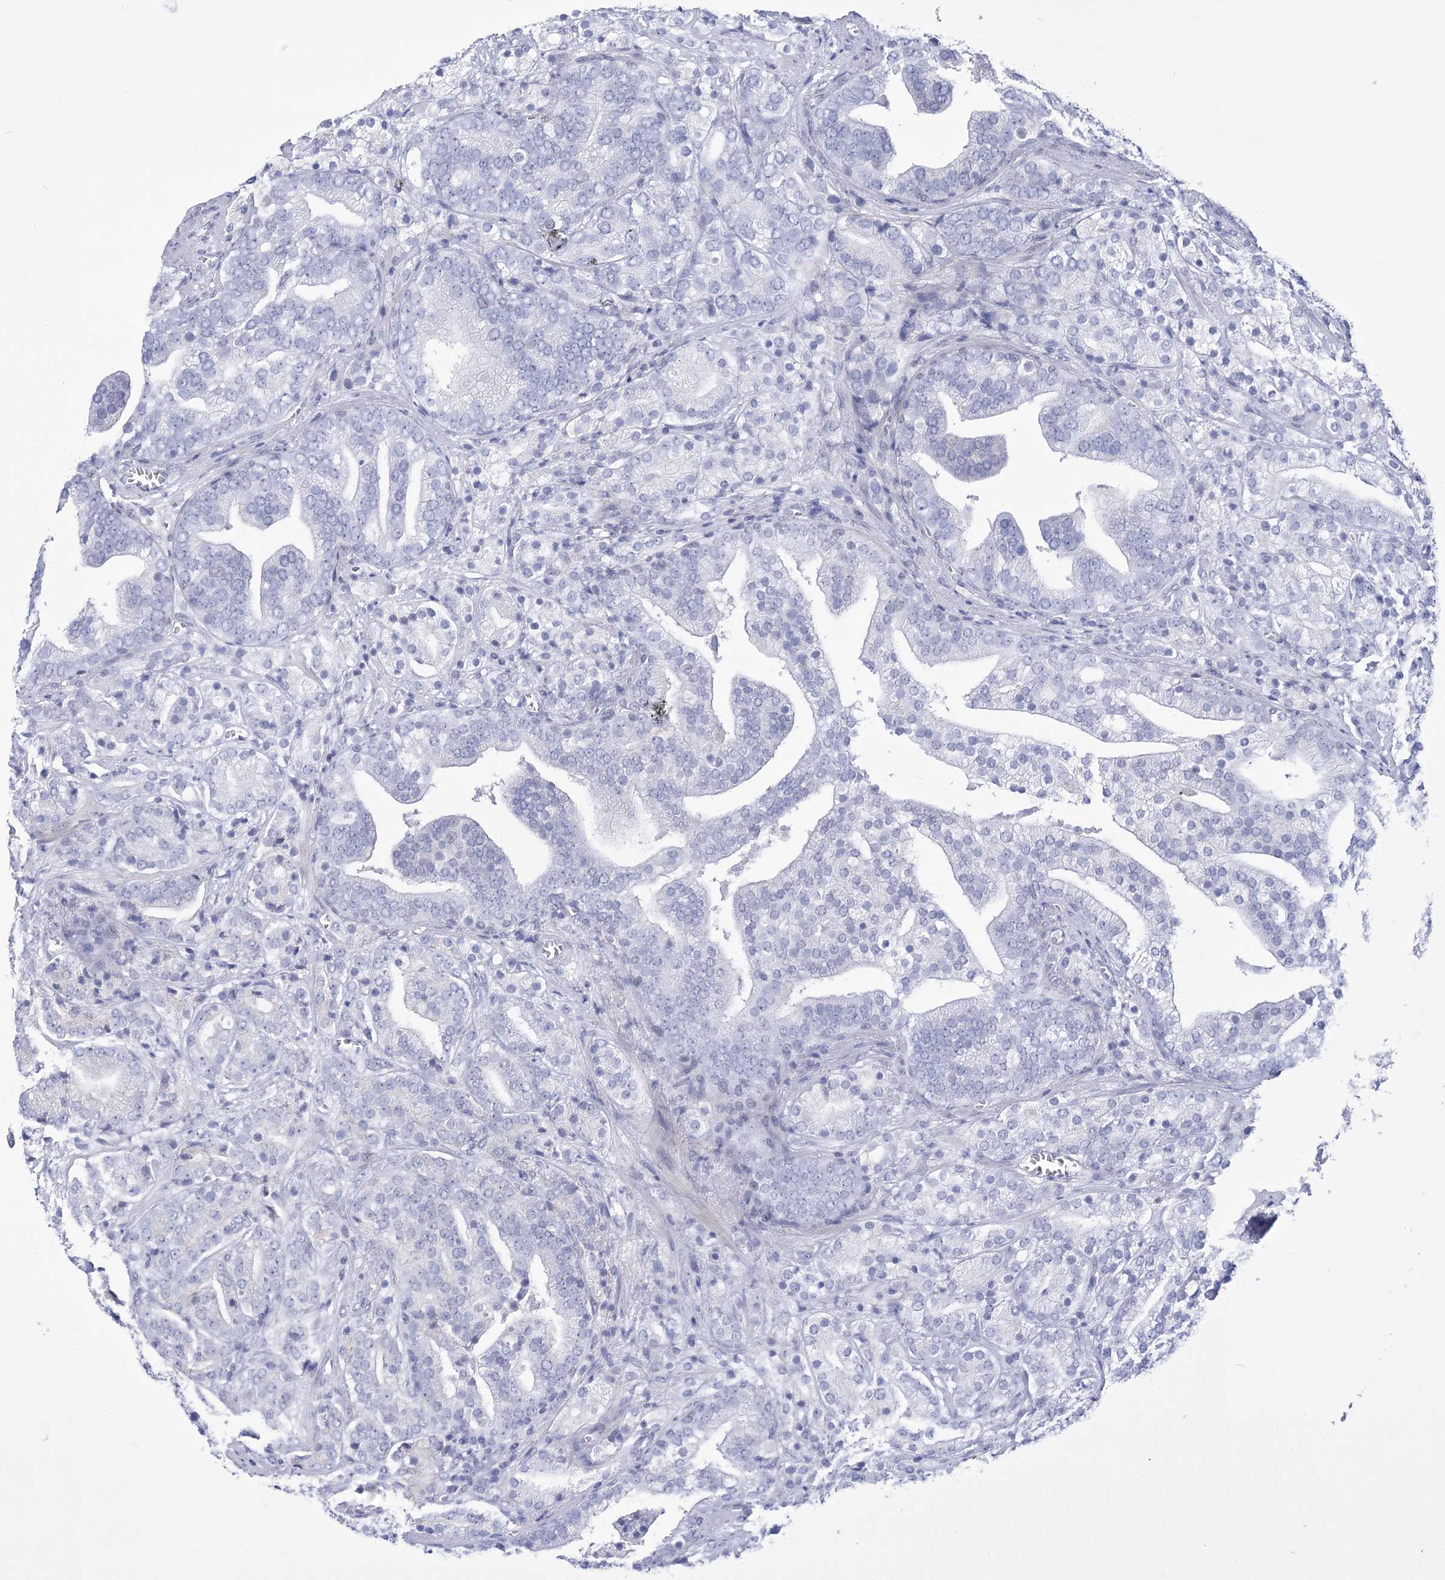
{"staining": {"intensity": "negative", "quantity": "none", "location": "none"}, "tissue": "prostate cancer", "cell_type": "Tumor cells", "image_type": "cancer", "snomed": [{"axis": "morphology", "description": "Adenocarcinoma, High grade"}, {"axis": "topography", "description": "Prostate"}], "caption": "Tumor cells are negative for brown protein staining in prostate cancer (high-grade adenocarcinoma).", "gene": "HORMAD1", "patient": {"sex": "male", "age": 57}}